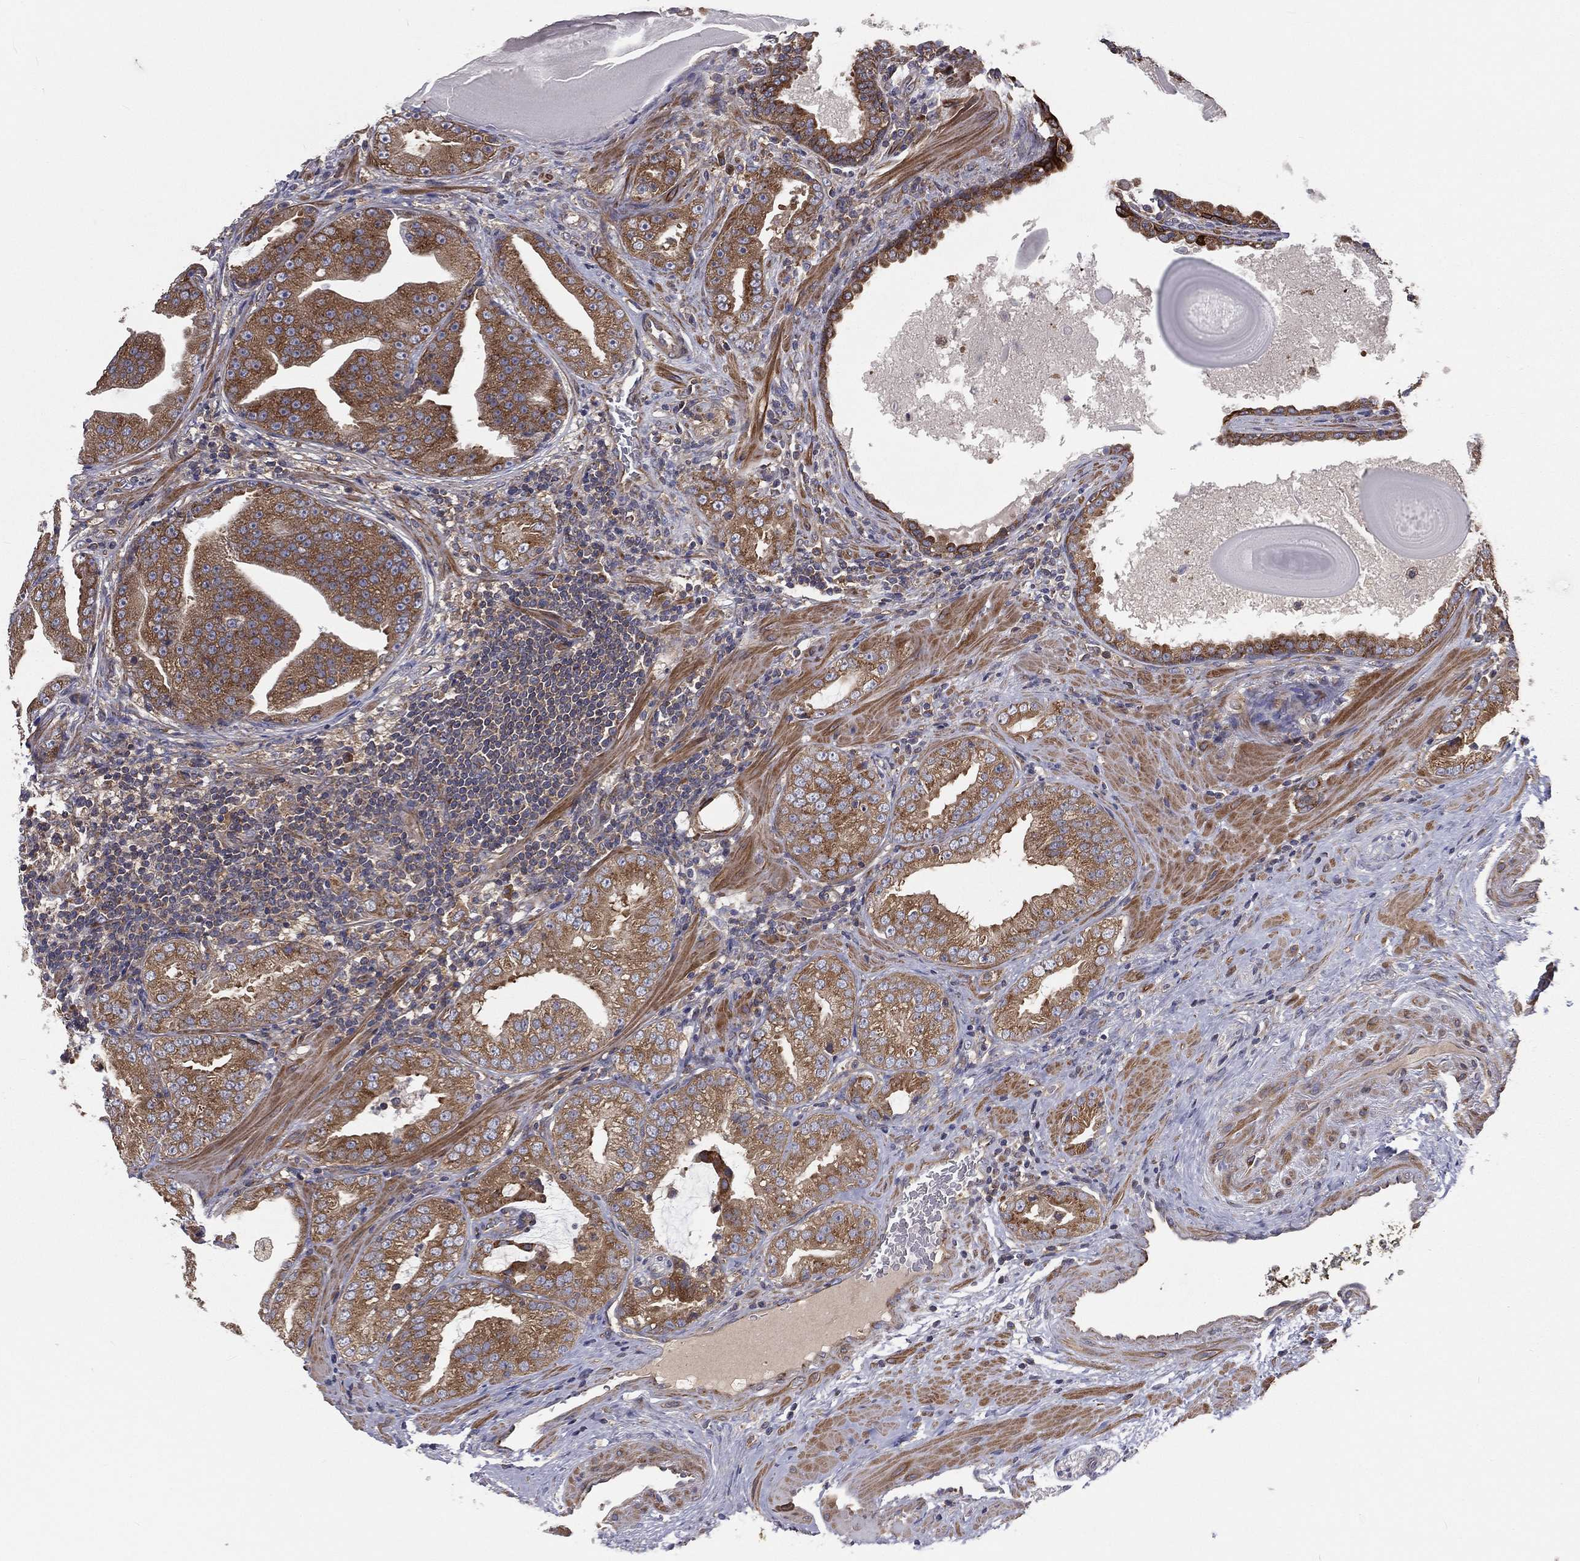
{"staining": {"intensity": "moderate", "quantity": "25%-75%", "location": "cytoplasmic/membranous"}, "tissue": "prostate cancer", "cell_type": "Tumor cells", "image_type": "cancer", "snomed": [{"axis": "morphology", "description": "Adenocarcinoma, Low grade"}, {"axis": "topography", "description": "Prostate"}], "caption": "The image demonstrates immunohistochemical staining of prostate low-grade adenocarcinoma. There is moderate cytoplasmic/membranous staining is present in about 25%-75% of tumor cells.", "gene": "EIF2B5", "patient": {"sex": "male", "age": 62}}